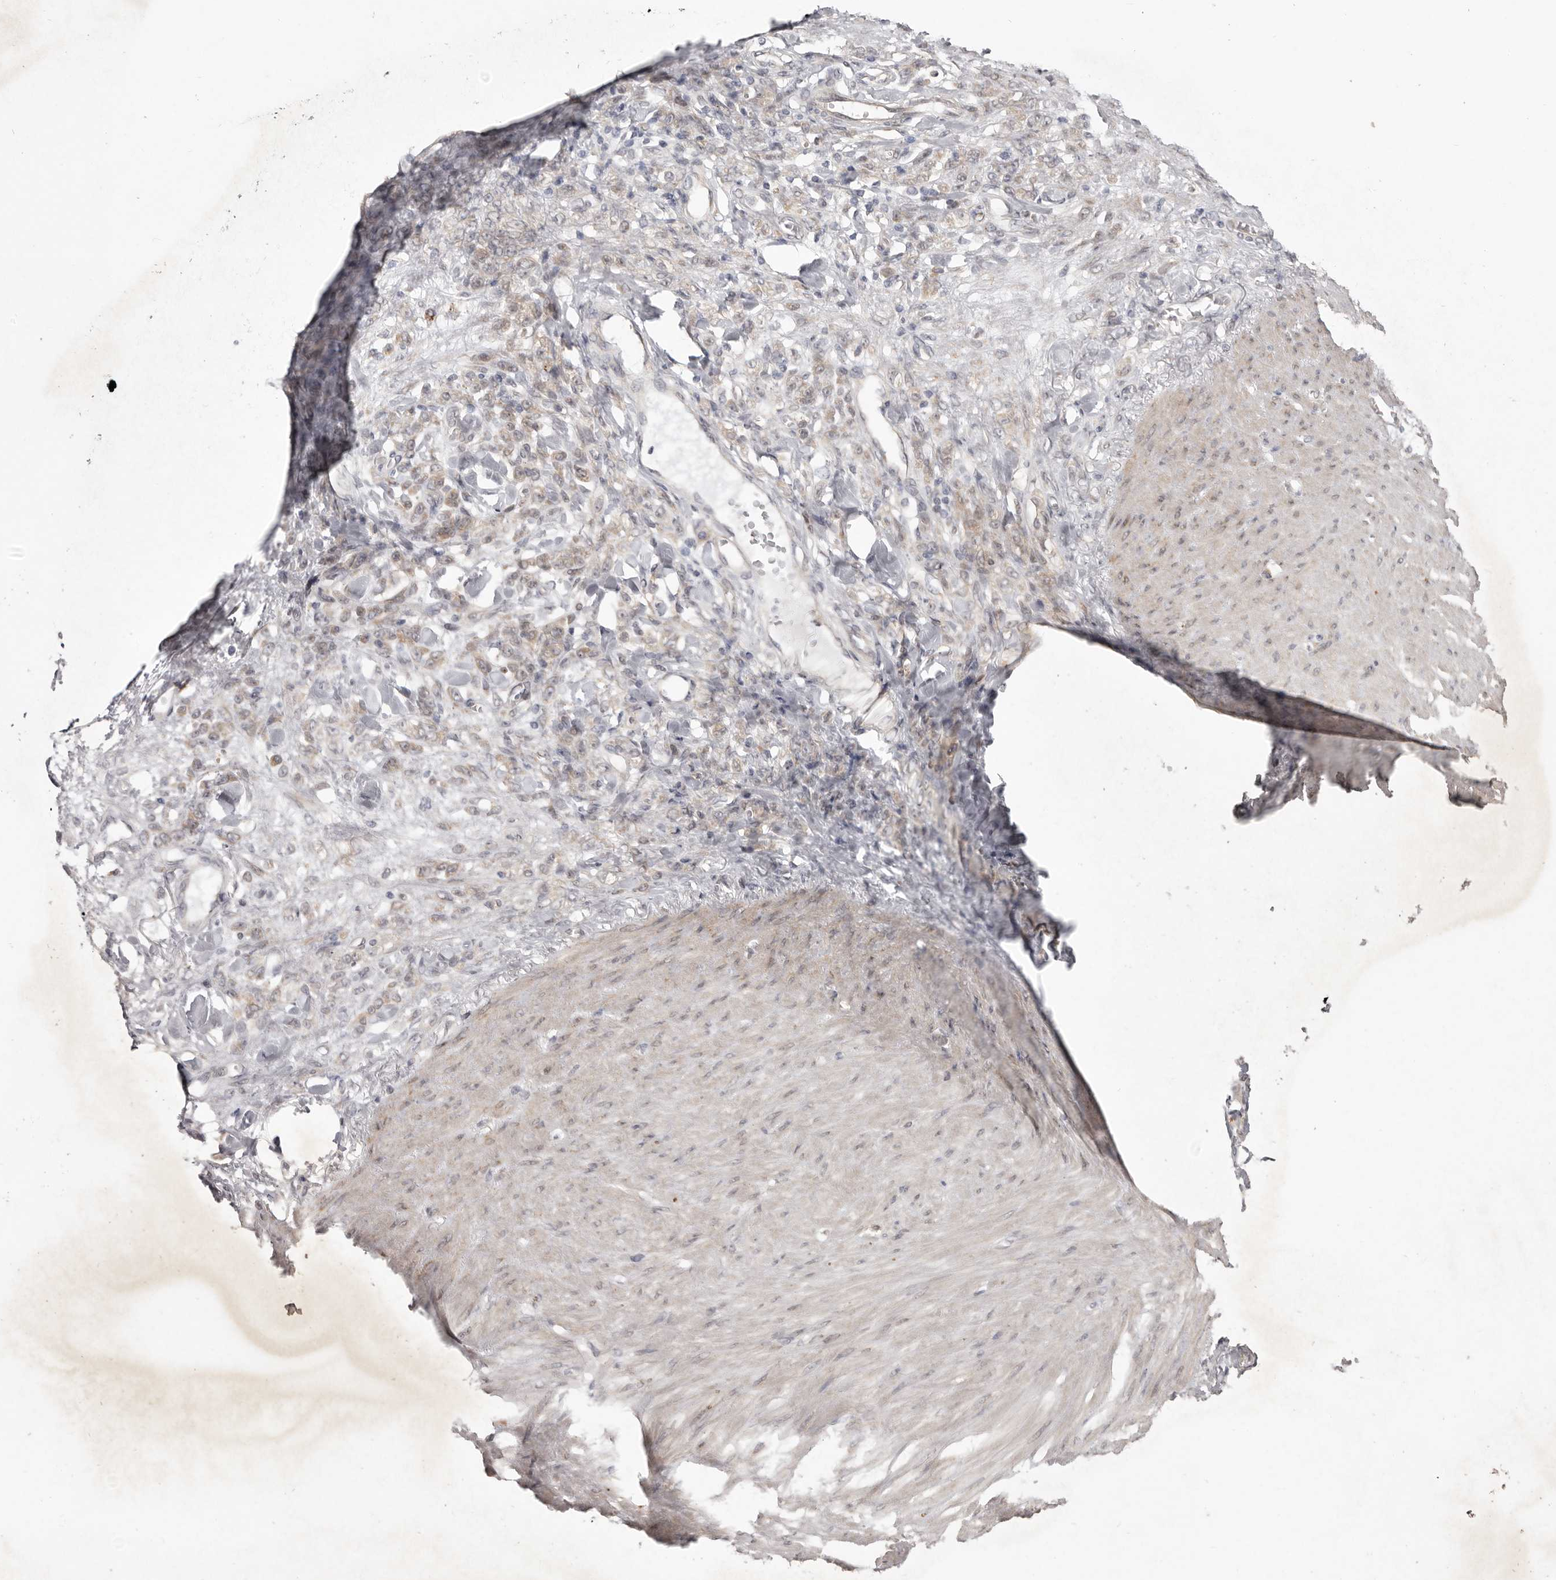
{"staining": {"intensity": "weak", "quantity": ">75%", "location": "cytoplasmic/membranous"}, "tissue": "stomach cancer", "cell_type": "Tumor cells", "image_type": "cancer", "snomed": [{"axis": "morphology", "description": "Normal tissue, NOS"}, {"axis": "morphology", "description": "Adenocarcinoma, NOS"}, {"axis": "topography", "description": "Stomach"}], "caption": "A high-resolution photomicrograph shows immunohistochemistry staining of adenocarcinoma (stomach), which exhibits weak cytoplasmic/membranous staining in approximately >75% of tumor cells.", "gene": "NSUN4", "patient": {"sex": "male", "age": 82}}